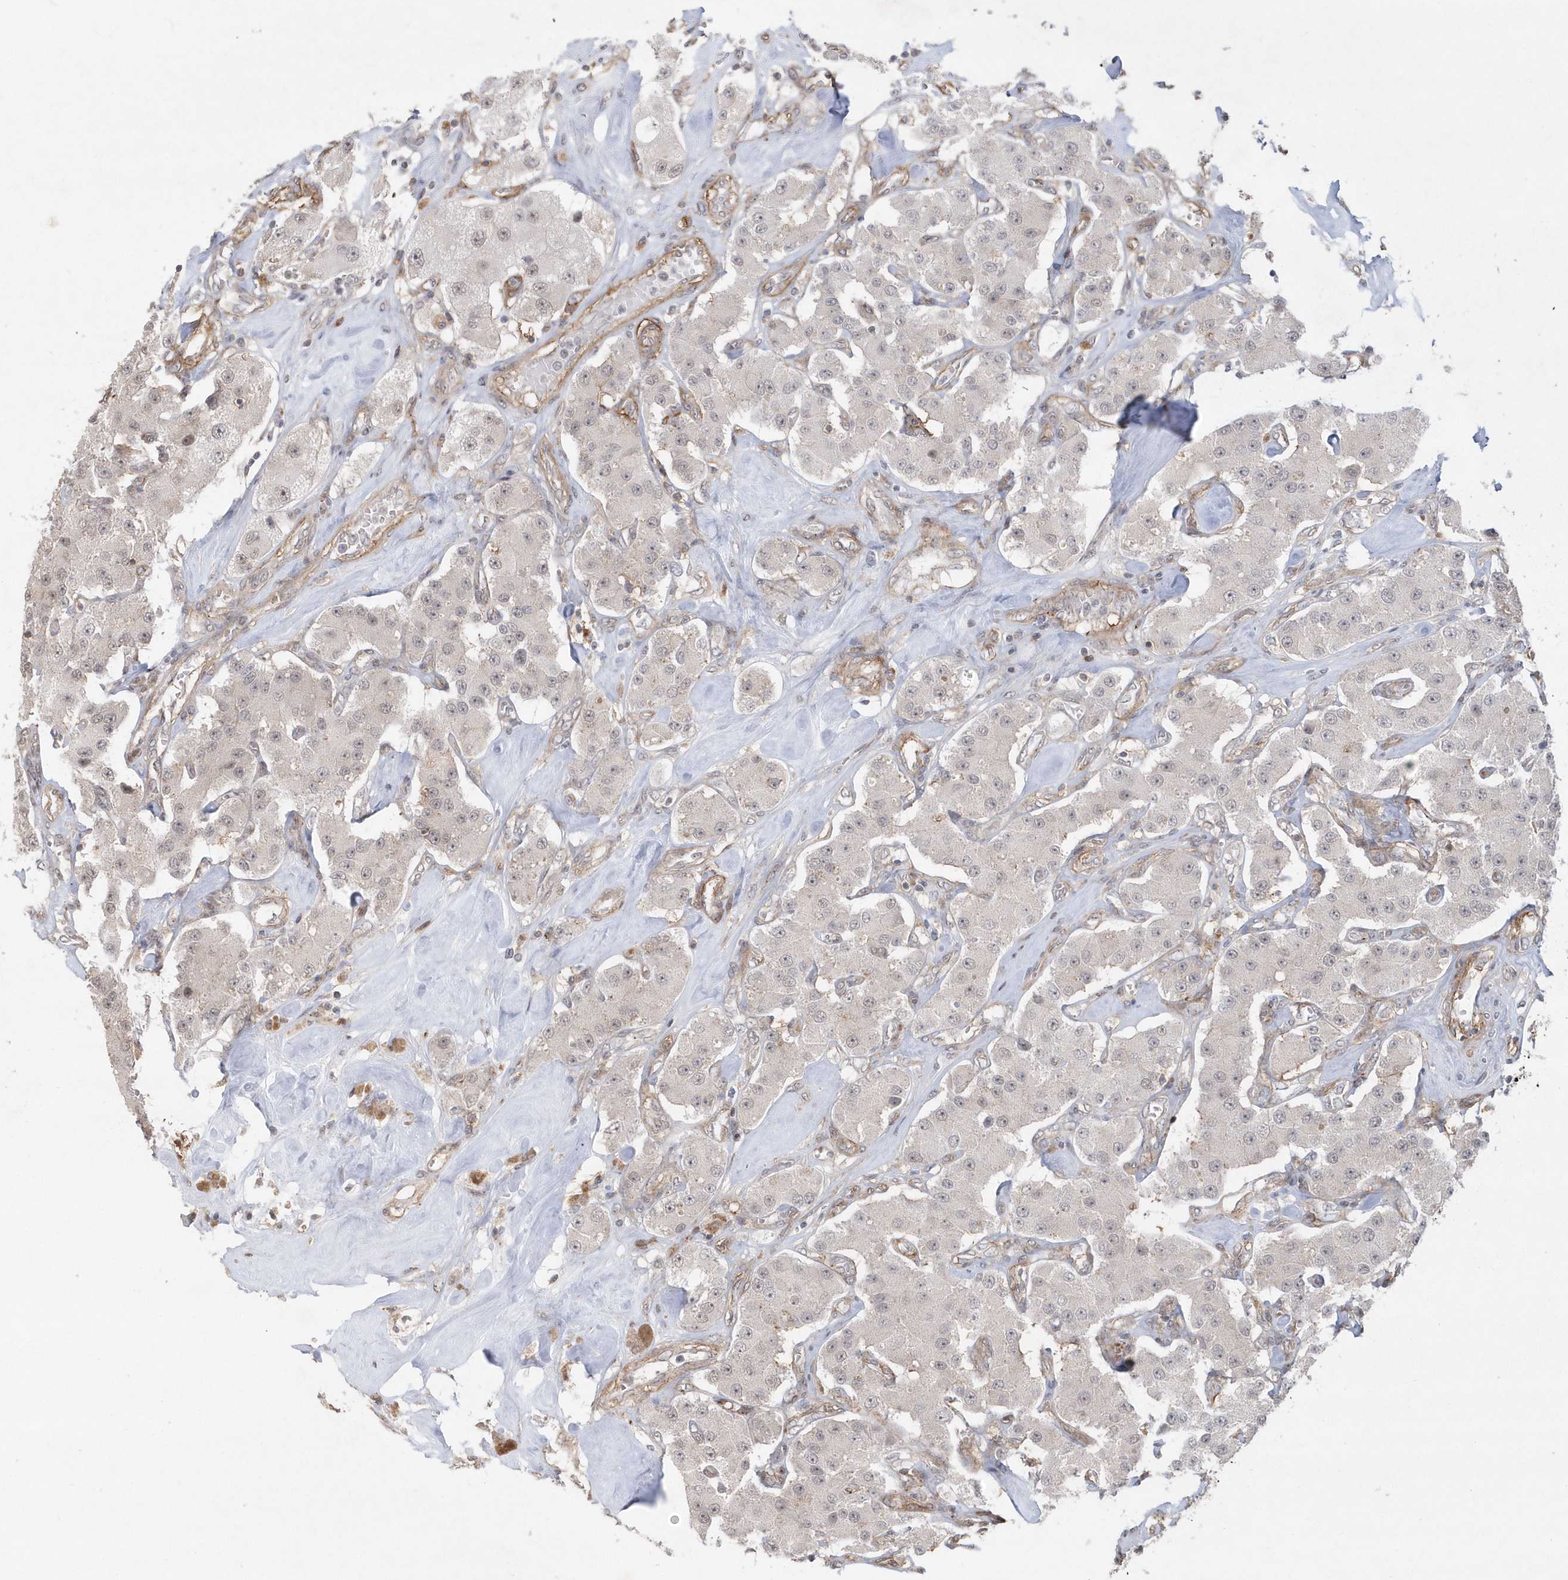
{"staining": {"intensity": "negative", "quantity": "none", "location": "none"}, "tissue": "carcinoid", "cell_type": "Tumor cells", "image_type": "cancer", "snomed": [{"axis": "morphology", "description": "Carcinoid, malignant, NOS"}, {"axis": "topography", "description": "Pancreas"}], "caption": "Micrograph shows no significant protein staining in tumor cells of carcinoid.", "gene": "CRIP3", "patient": {"sex": "male", "age": 41}}